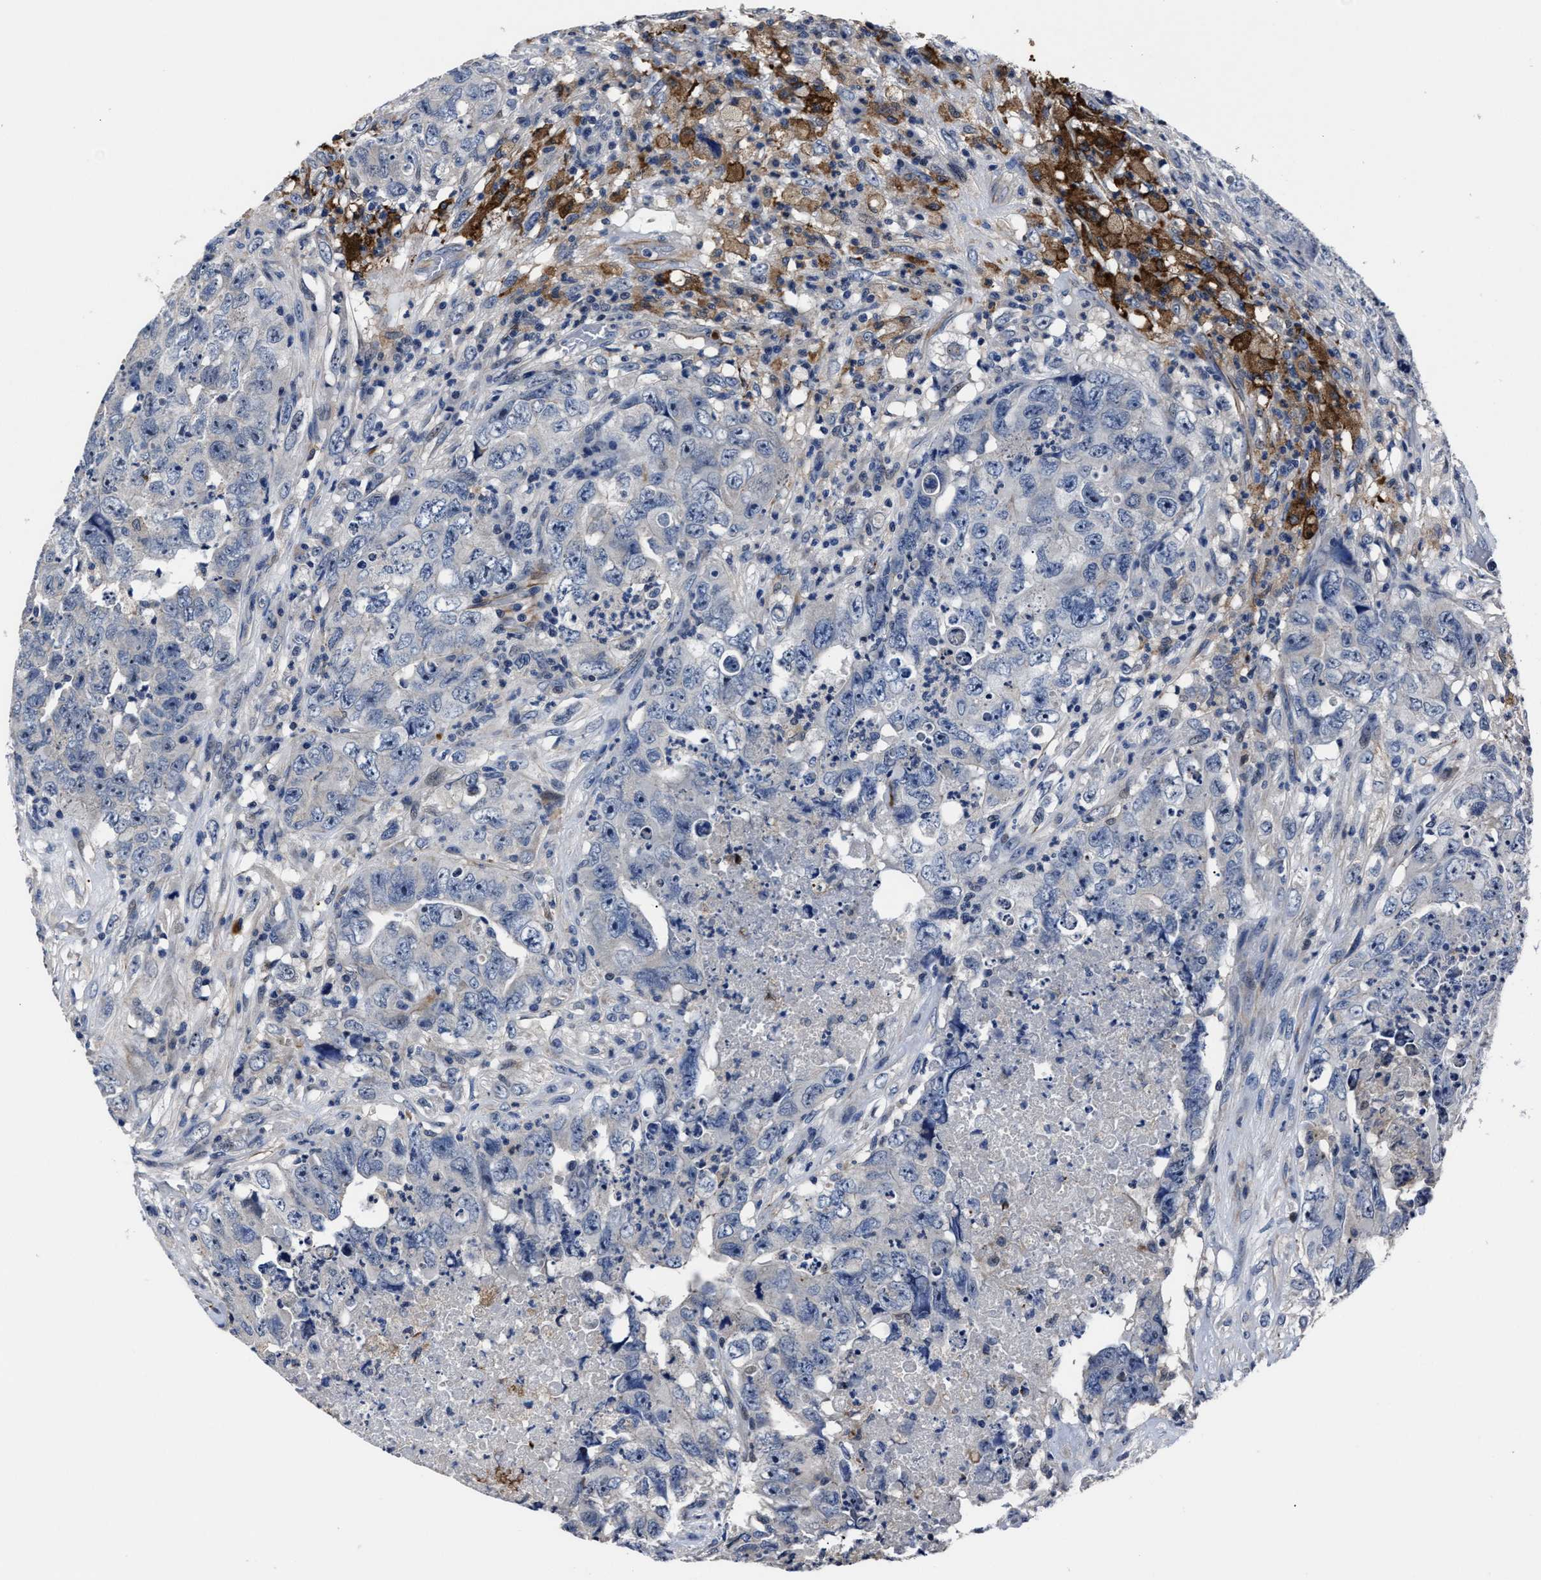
{"staining": {"intensity": "negative", "quantity": "none", "location": "none"}, "tissue": "testis cancer", "cell_type": "Tumor cells", "image_type": "cancer", "snomed": [{"axis": "morphology", "description": "Carcinoma, Embryonal, NOS"}, {"axis": "topography", "description": "Testis"}], "caption": "Immunohistochemistry histopathology image of human testis cancer stained for a protein (brown), which exhibits no positivity in tumor cells.", "gene": "RSBN1L", "patient": {"sex": "male", "age": 32}}